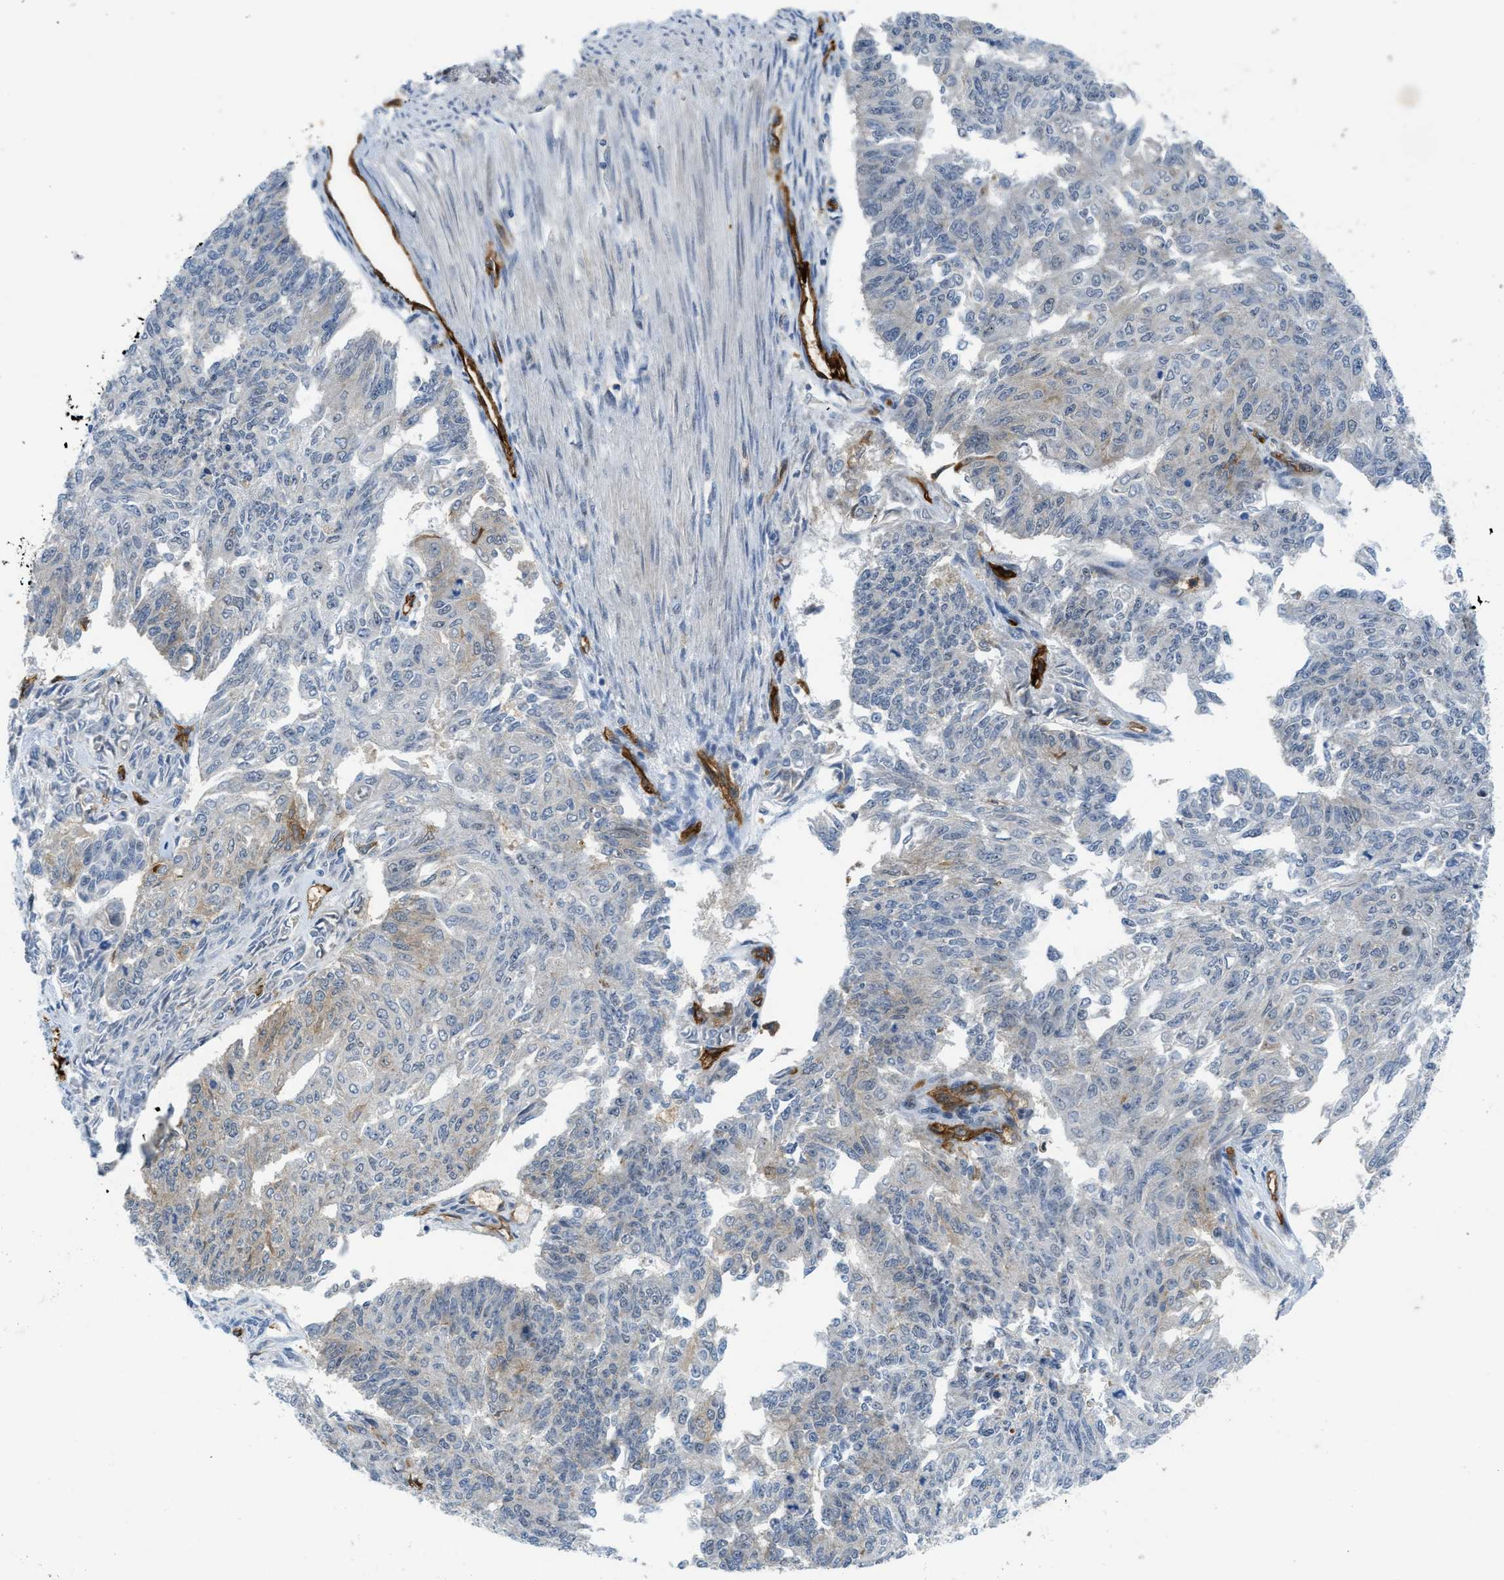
{"staining": {"intensity": "weak", "quantity": "<25%", "location": "cytoplasmic/membranous"}, "tissue": "endometrial cancer", "cell_type": "Tumor cells", "image_type": "cancer", "snomed": [{"axis": "morphology", "description": "Adenocarcinoma, NOS"}, {"axis": "topography", "description": "Endometrium"}], "caption": "High power microscopy image of an IHC histopathology image of endometrial adenocarcinoma, revealing no significant staining in tumor cells.", "gene": "SLCO2A1", "patient": {"sex": "female", "age": 32}}